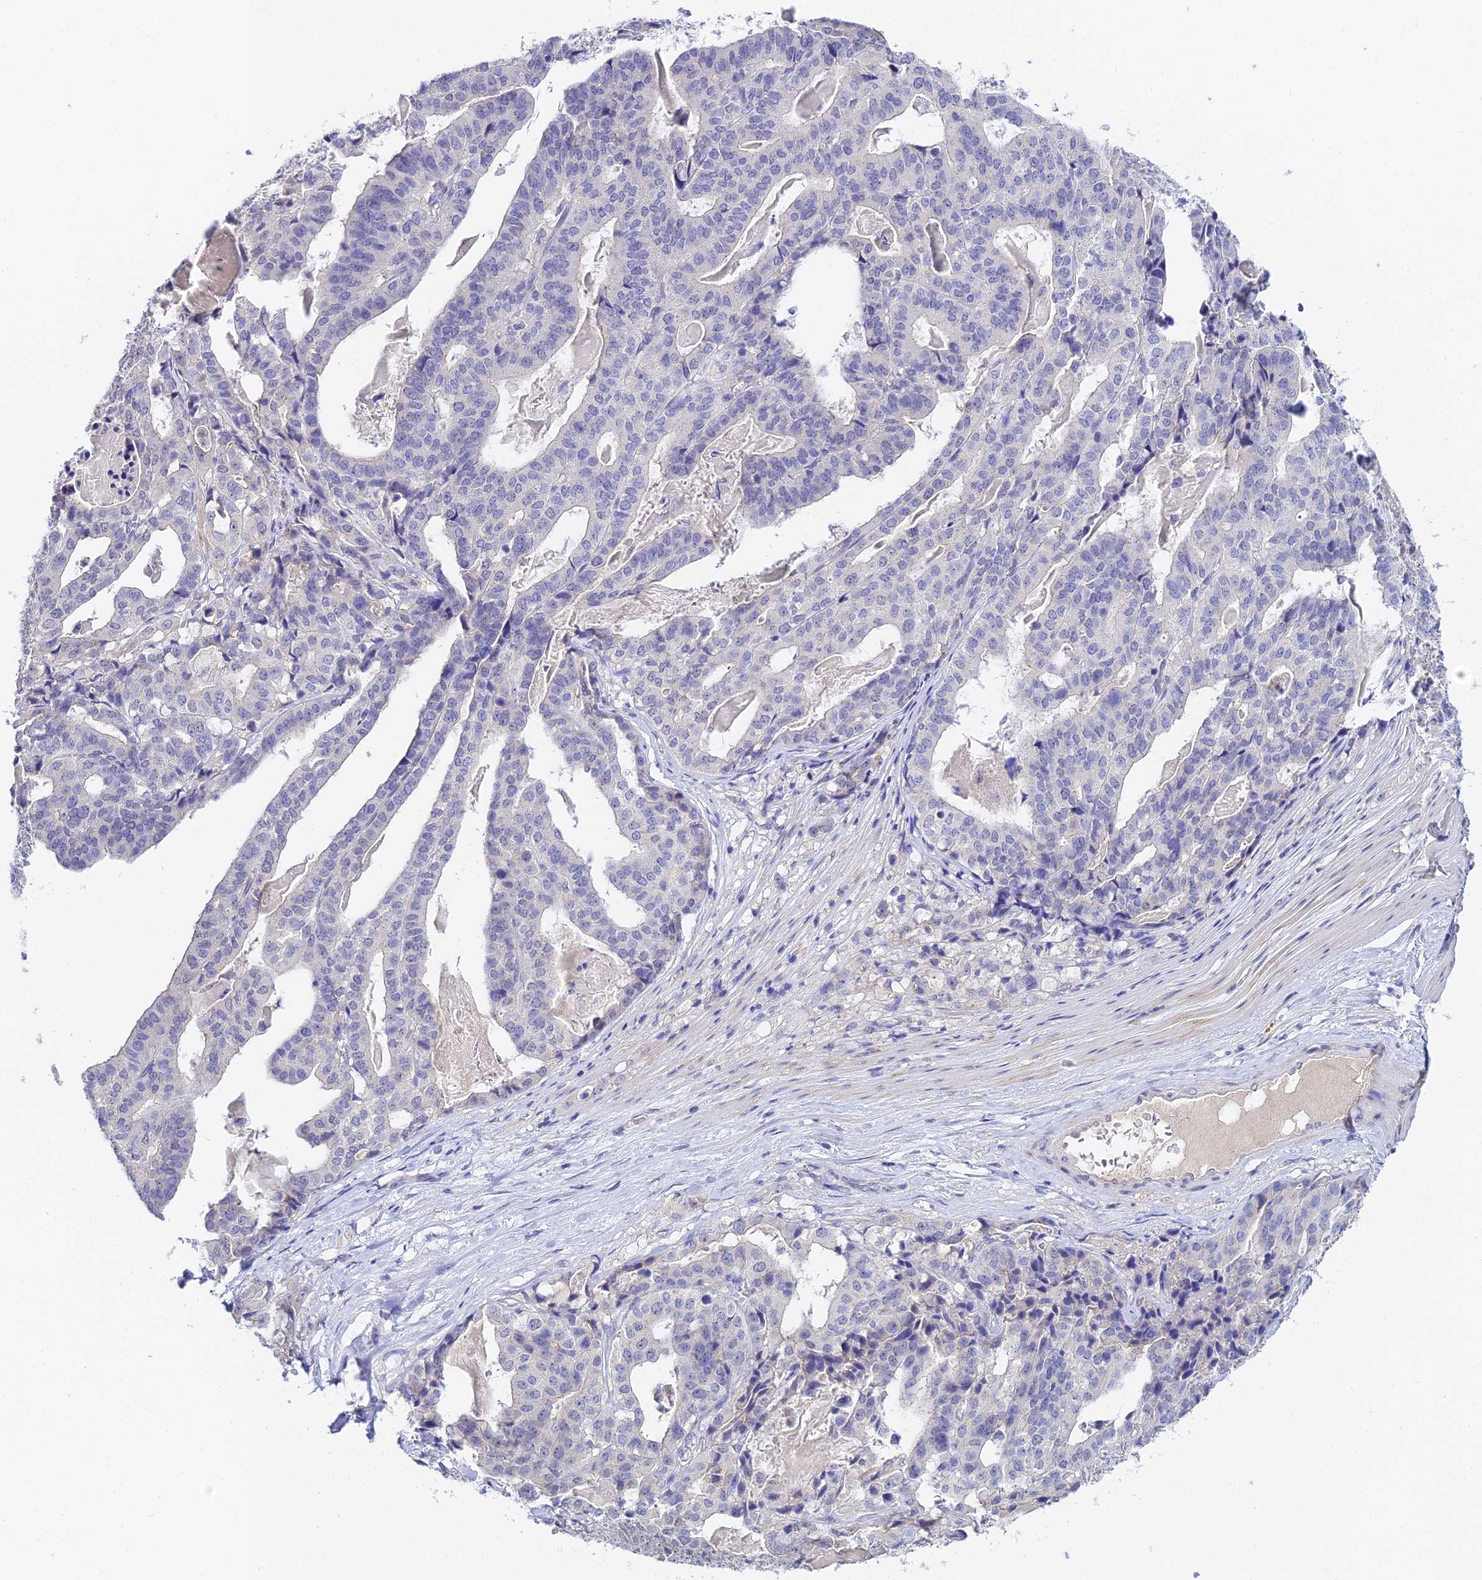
{"staining": {"intensity": "negative", "quantity": "none", "location": "none"}, "tissue": "stomach cancer", "cell_type": "Tumor cells", "image_type": "cancer", "snomed": [{"axis": "morphology", "description": "Adenocarcinoma, NOS"}, {"axis": "topography", "description": "Stomach"}], "caption": "A micrograph of adenocarcinoma (stomach) stained for a protein shows no brown staining in tumor cells.", "gene": "HOXB1", "patient": {"sex": "male", "age": 48}}